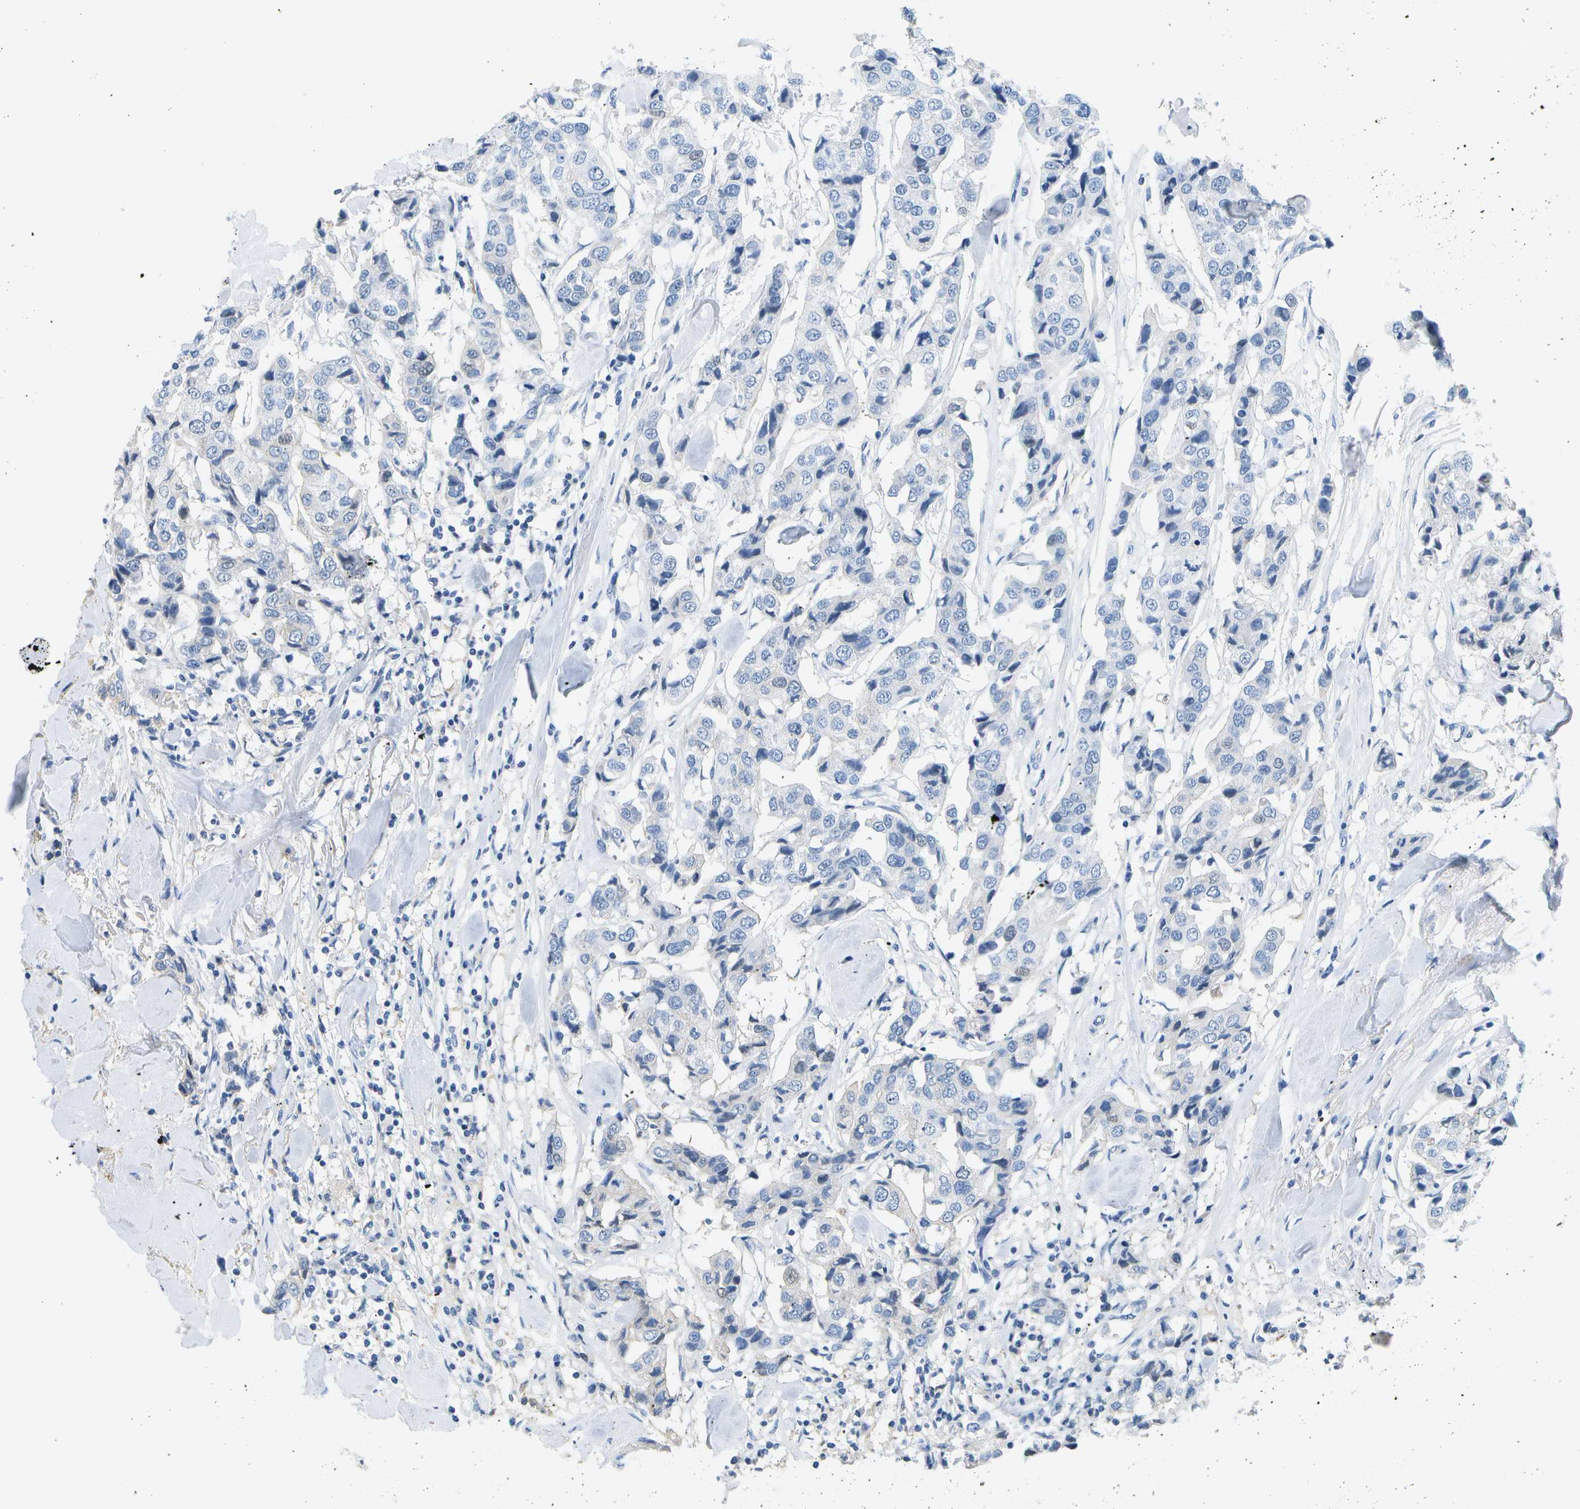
{"staining": {"intensity": "negative", "quantity": "none", "location": "none"}, "tissue": "breast cancer", "cell_type": "Tumor cells", "image_type": "cancer", "snomed": [{"axis": "morphology", "description": "Duct carcinoma"}, {"axis": "topography", "description": "Breast"}], "caption": "DAB (3,3'-diaminobenzidine) immunohistochemical staining of human breast infiltrating ductal carcinoma demonstrates no significant expression in tumor cells.", "gene": "SERPINA1", "patient": {"sex": "female", "age": 80}}